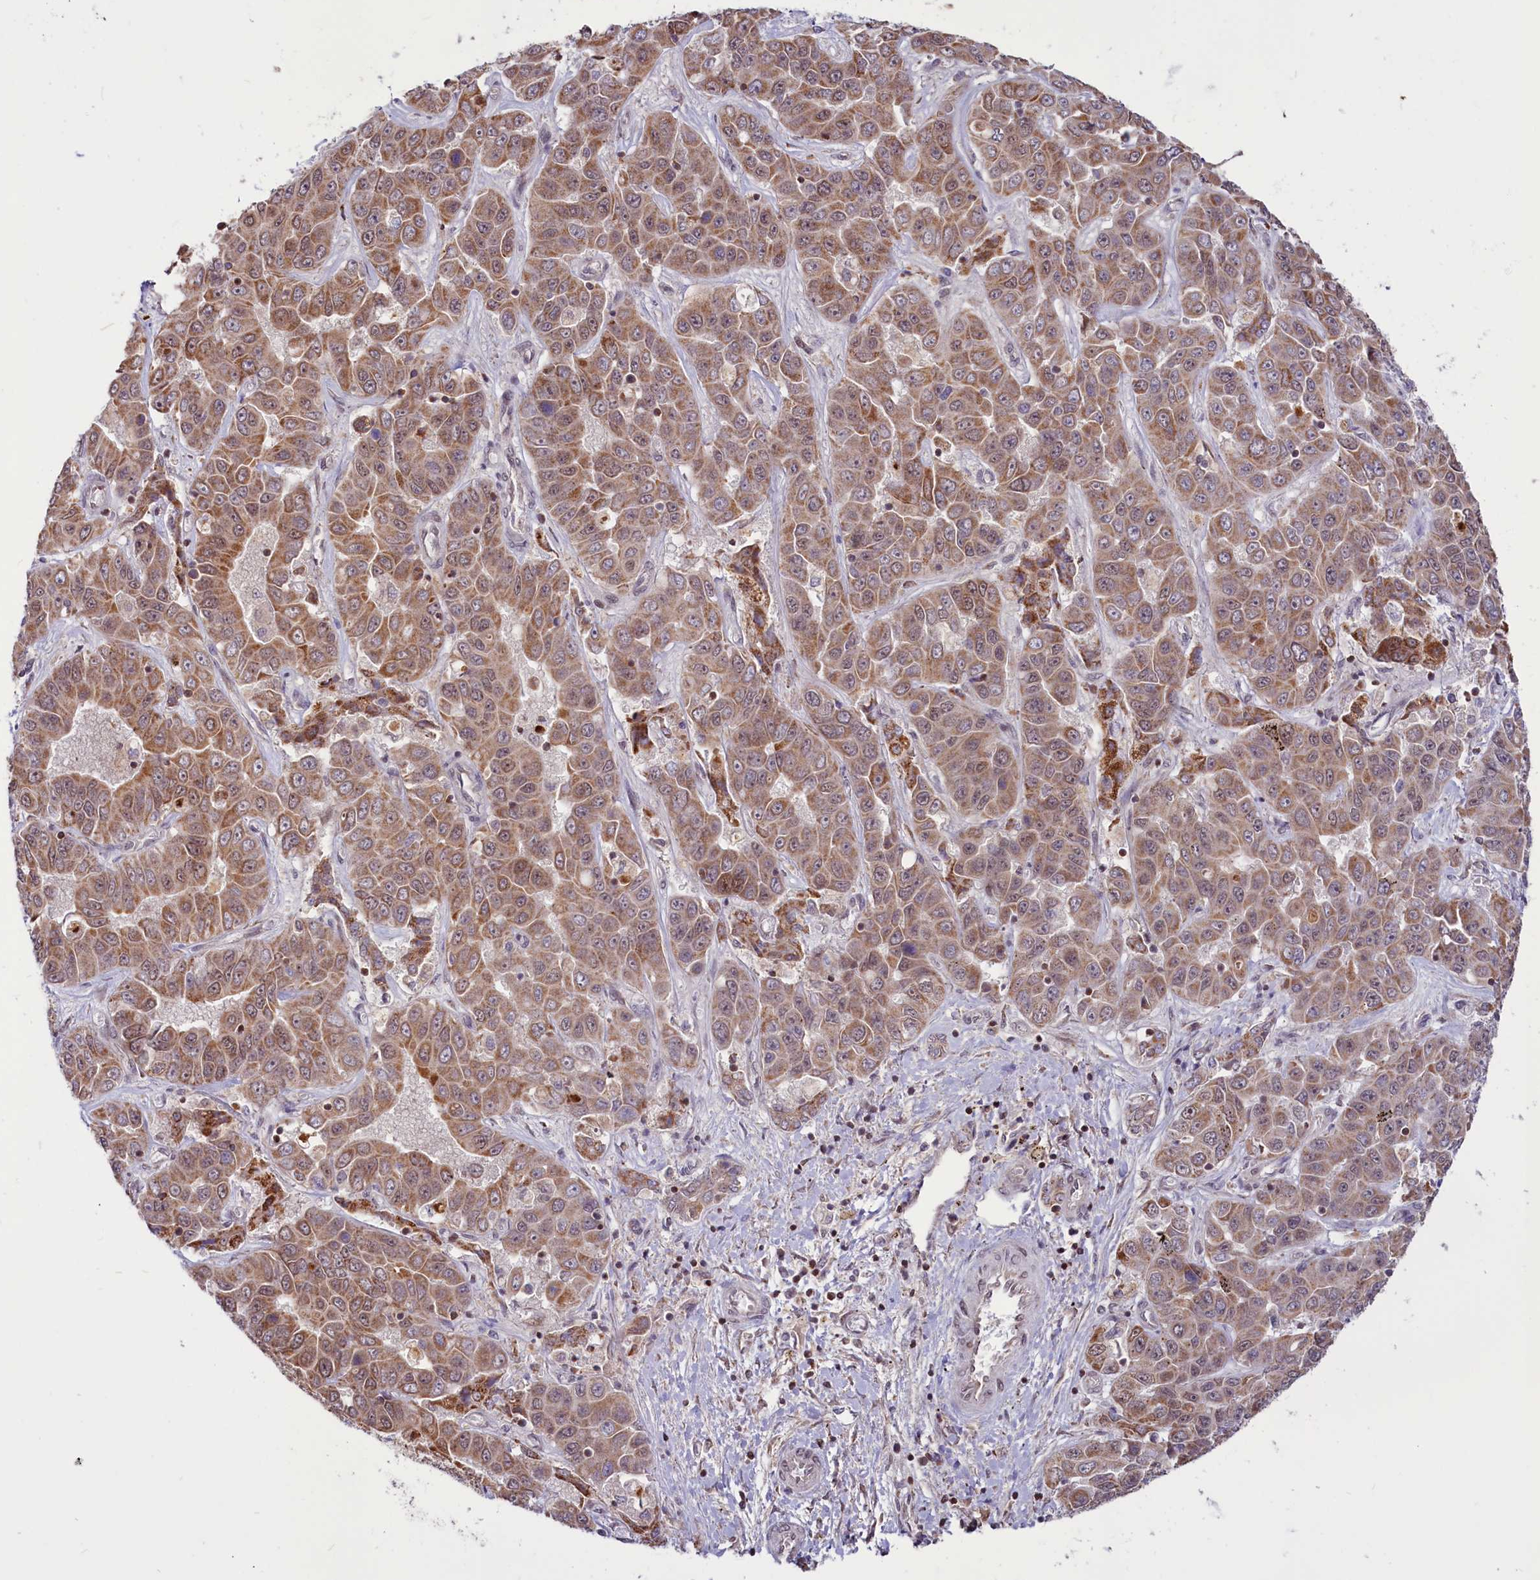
{"staining": {"intensity": "moderate", "quantity": ">75%", "location": "cytoplasmic/membranous"}, "tissue": "liver cancer", "cell_type": "Tumor cells", "image_type": "cancer", "snomed": [{"axis": "morphology", "description": "Cholangiocarcinoma"}, {"axis": "topography", "description": "Liver"}], "caption": "This photomicrograph exhibits liver cancer (cholangiocarcinoma) stained with IHC to label a protein in brown. The cytoplasmic/membranous of tumor cells show moderate positivity for the protein. Nuclei are counter-stained blue.", "gene": "PHC3", "patient": {"sex": "female", "age": 52}}